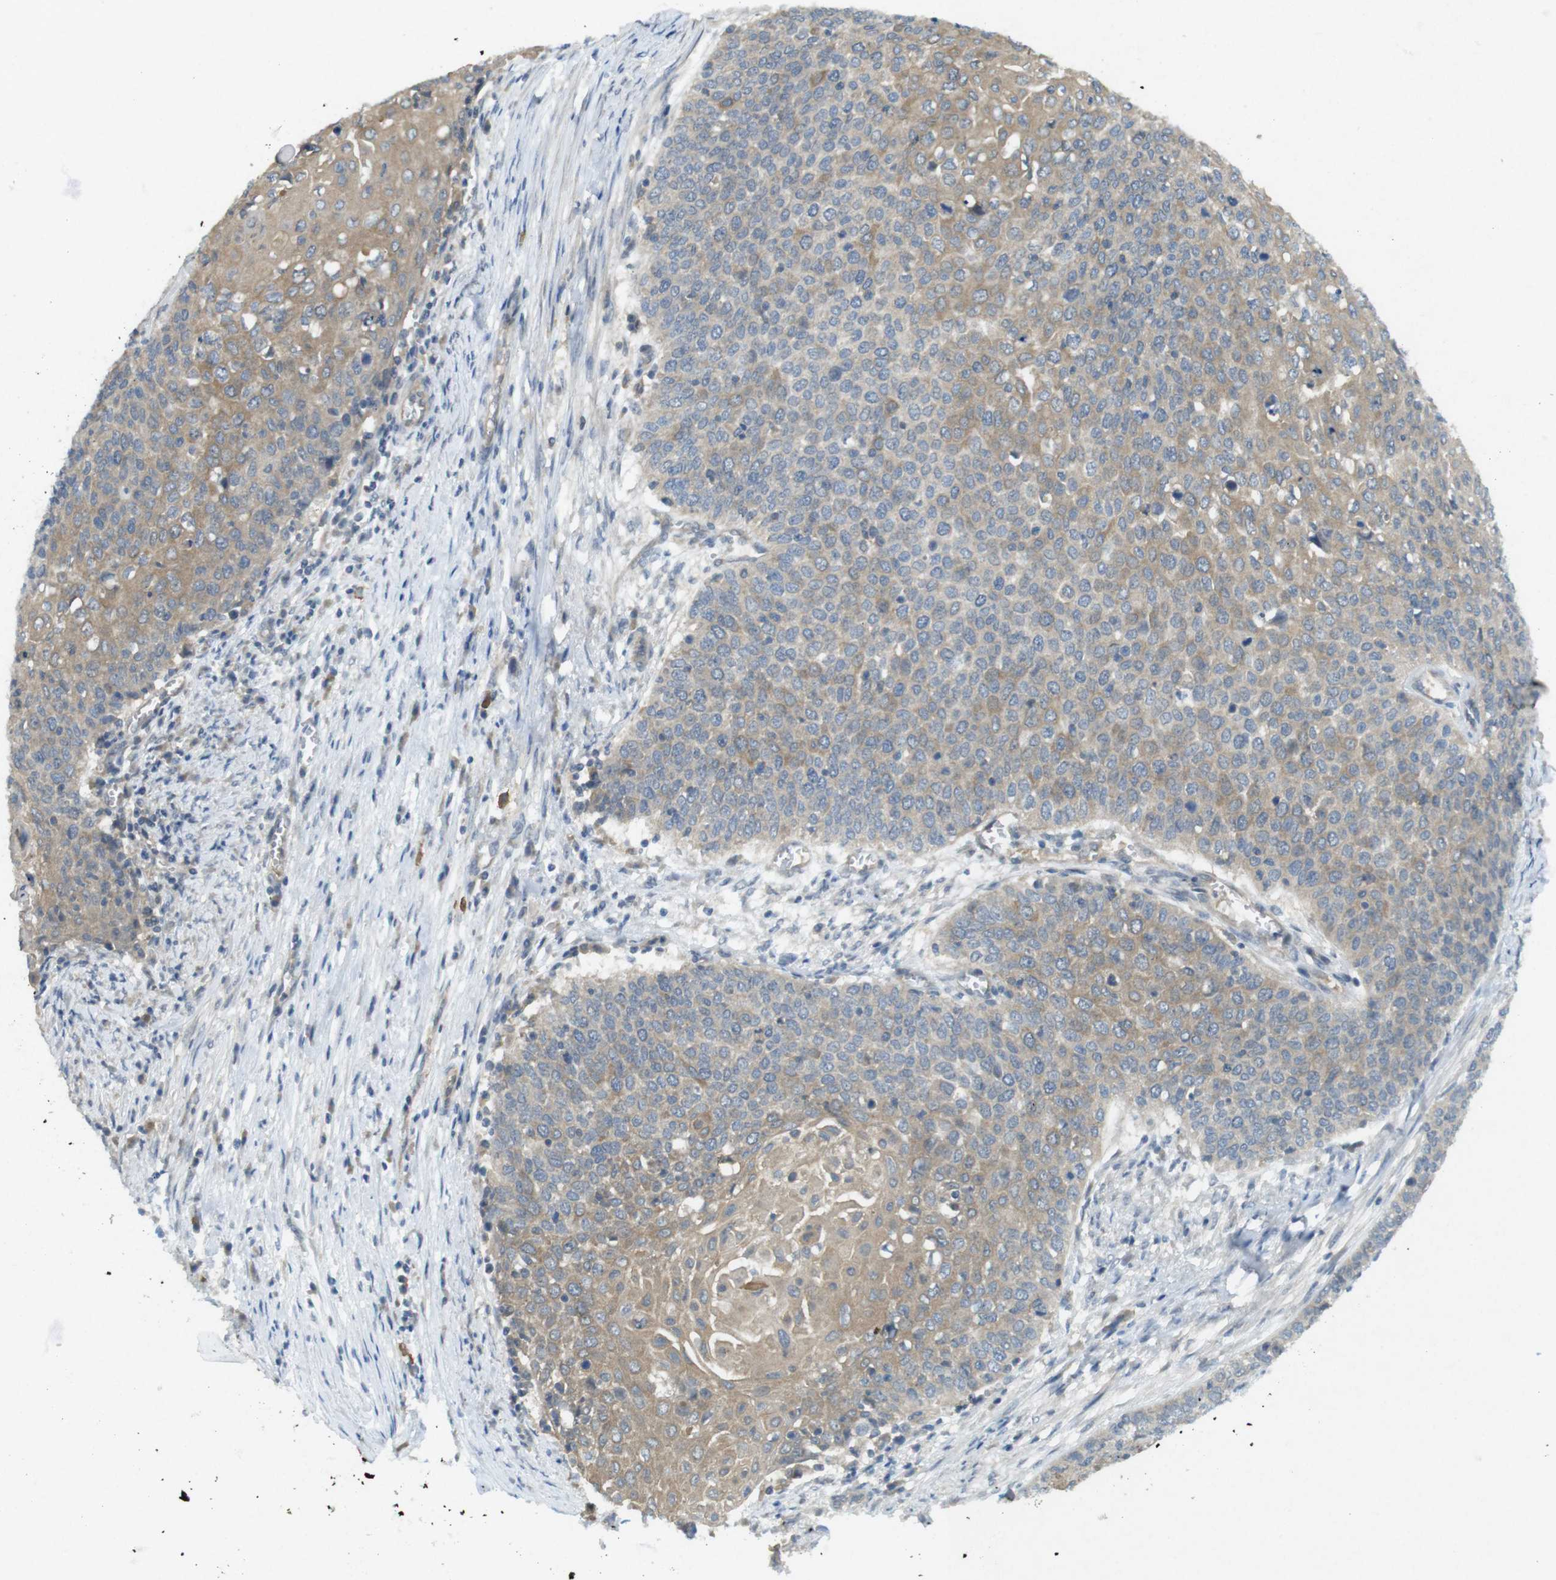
{"staining": {"intensity": "weak", "quantity": "25%-75%", "location": "cytoplasmic/membranous"}, "tissue": "cervical cancer", "cell_type": "Tumor cells", "image_type": "cancer", "snomed": [{"axis": "morphology", "description": "Squamous cell carcinoma, NOS"}, {"axis": "topography", "description": "Cervix"}], "caption": "A photomicrograph showing weak cytoplasmic/membranous positivity in approximately 25%-75% of tumor cells in cervical cancer (squamous cell carcinoma), as visualized by brown immunohistochemical staining.", "gene": "SUGT1", "patient": {"sex": "female", "age": 39}}